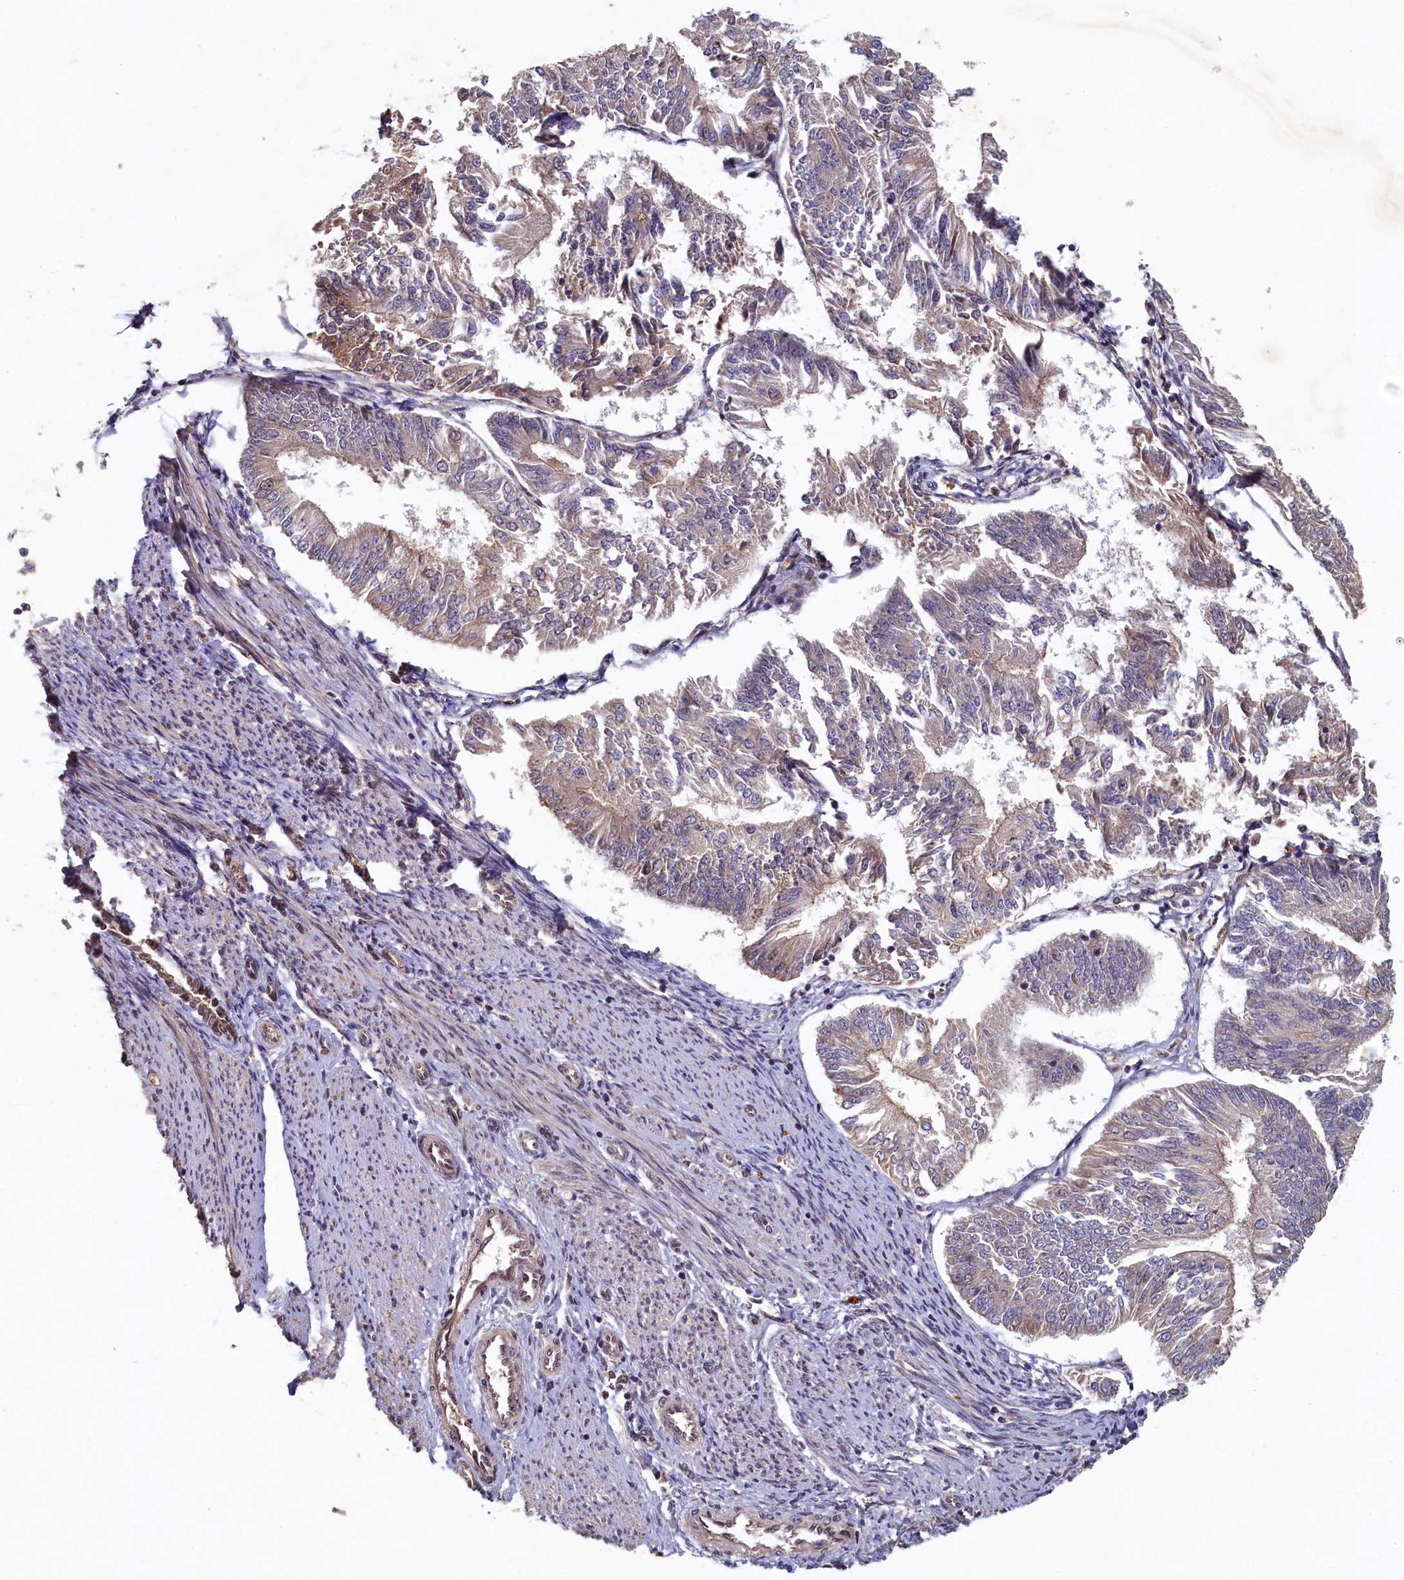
{"staining": {"intensity": "weak", "quantity": "<25%", "location": "cytoplasmic/membranous"}, "tissue": "endometrial cancer", "cell_type": "Tumor cells", "image_type": "cancer", "snomed": [{"axis": "morphology", "description": "Adenocarcinoma, NOS"}, {"axis": "topography", "description": "Endometrium"}], "caption": "Tumor cells show no significant protein expression in endometrial cancer.", "gene": "LCMT2", "patient": {"sex": "female", "age": 58}}